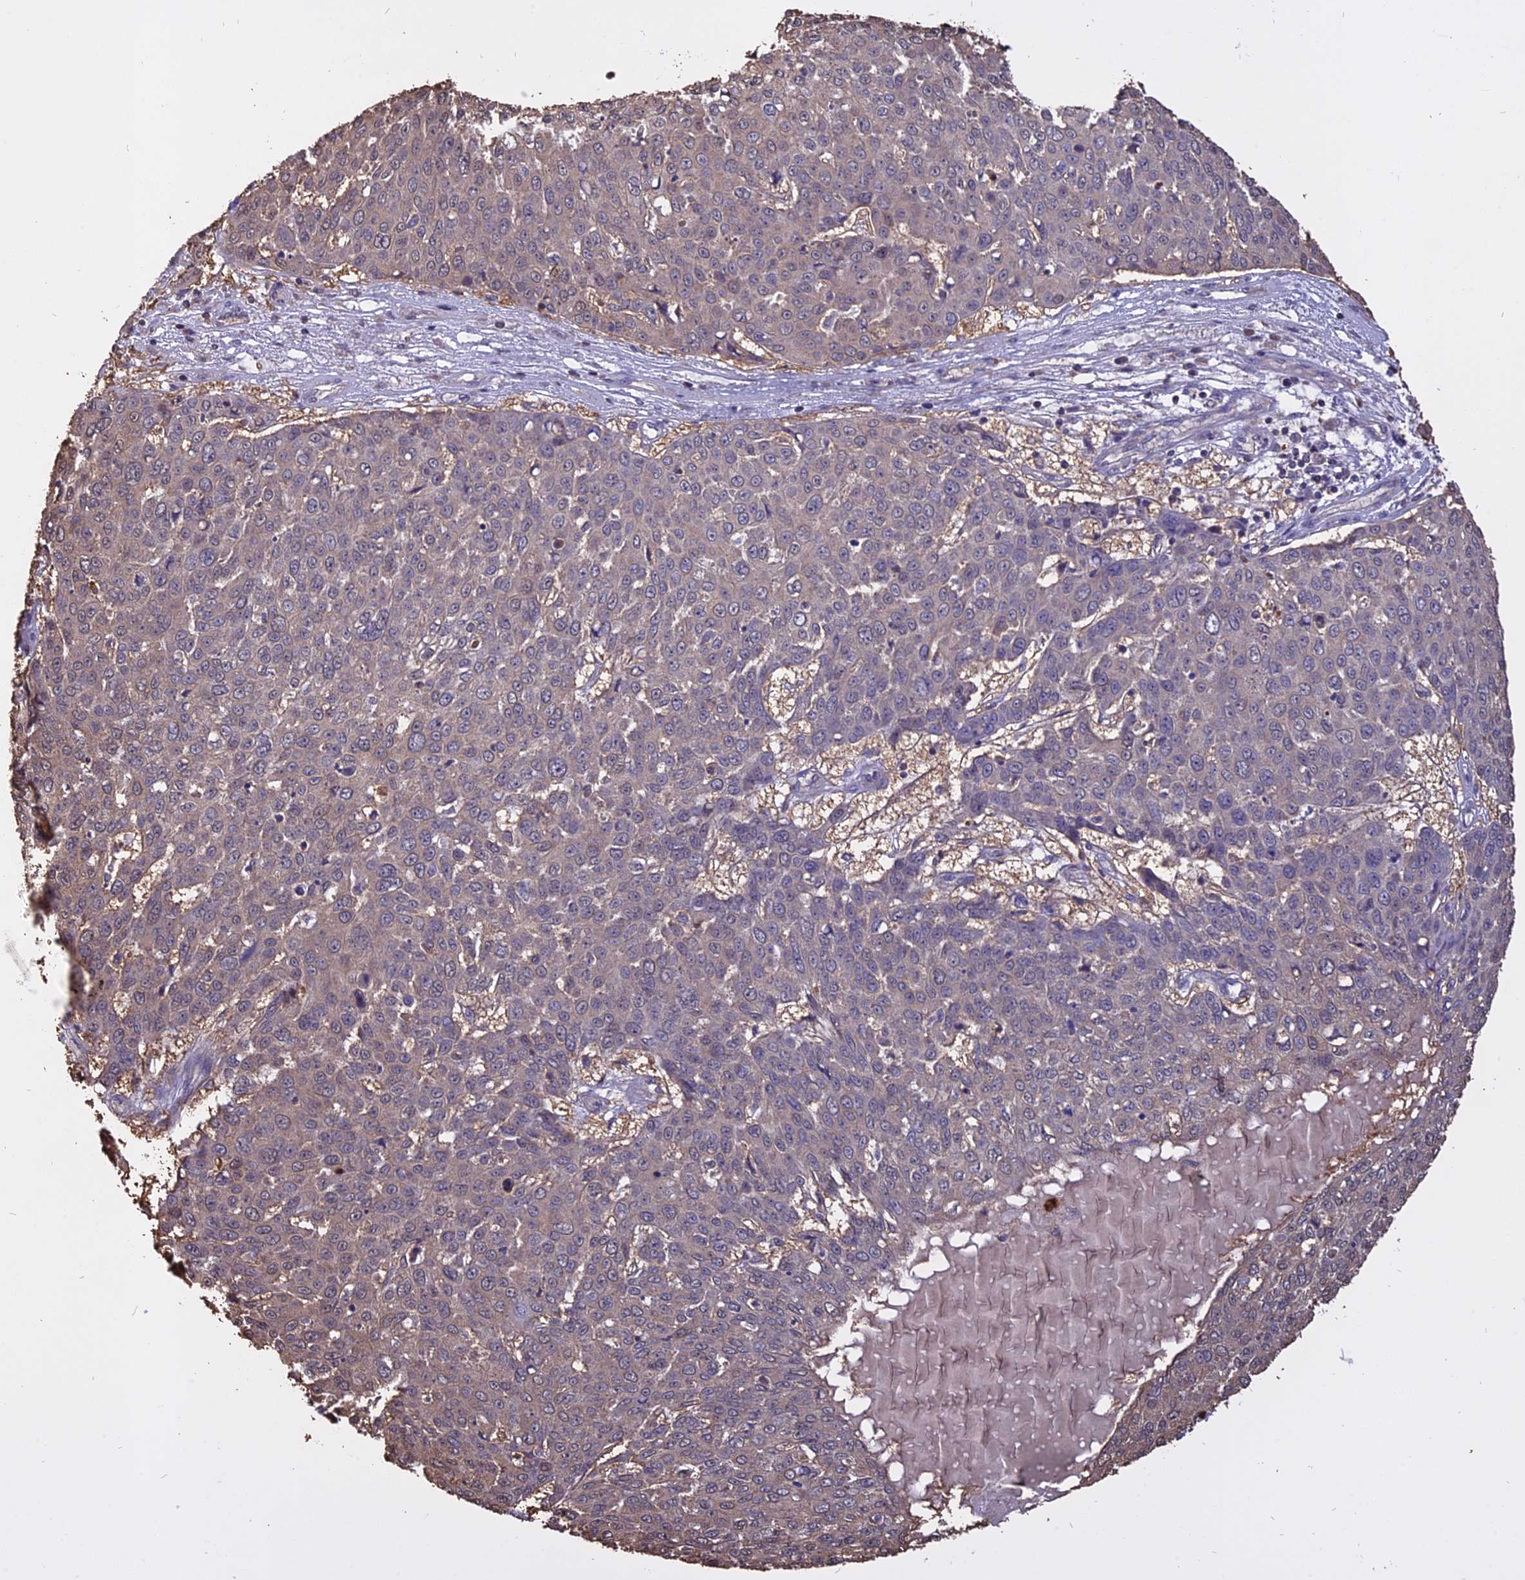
{"staining": {"intensity": "weak", "quantity": "25%-75%", "location": "cytoplasmic/membranous"}, "tissue": "skin cancer", "cell_type": "Tumor cells", "image_type": "cancer", "snomed": [{"axis": "morphology", "description": "Squamous cell carcinoma, NOS"}, {"axis": "topography", "description": "Skin"}], "caption": "Tumor cells display low levels of weak cytoplasmic/membranous staining in about 25%-75% of cells in human skin cancer (squamous cell carcinoma). (Stains: DAB (3,3'-diaminobenzidine) in brown, nuclei in blue, Microscopy: brightfield microscopy at high magnification).", "gene": "CARMIL2", "patient": {"sex": "male", "age": 71}}